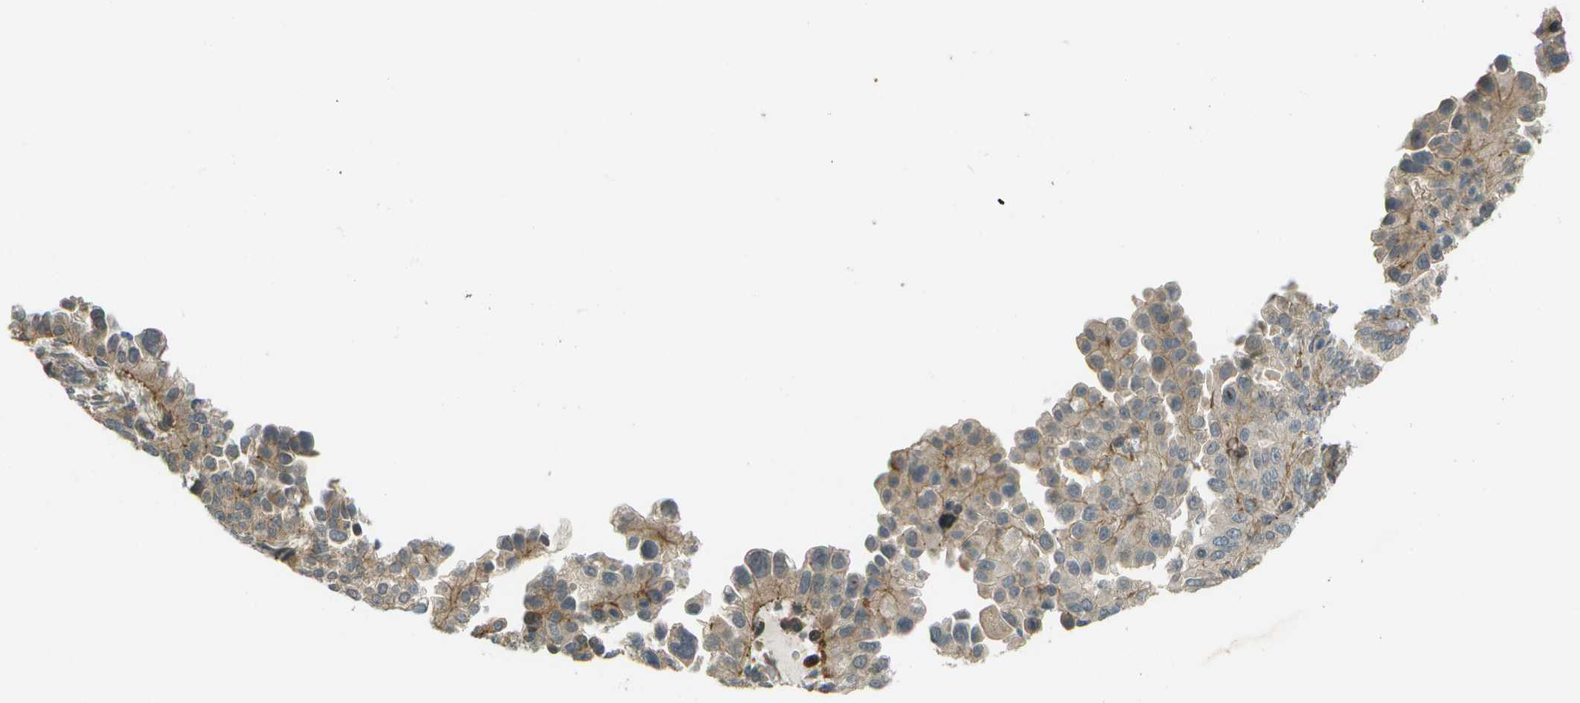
{"staining": {"intensity": "weak", "quantity": ">75%", "location": "cytoplasmic/membranous"}, "tissue": "endometrial cancer", "cell_type": "Tumor cells", "image_type": "cancer", "snomed": [{"axis": "morphology", "description": "Adenocarcinoma, NOS"}, {"axis": "topography", "description": "Endometrium"}], "caption": "Tumor cells reveal low levels of weak cytoplasmic/membranous staining in approximately >75% of cells in endometrial adenocarcinoma. Immunohistochemistry (ihc) stains the protein of interest in brown and the nuclei are stained blue.", "gene": "WNK2", "patient": {"sex": "female", "age": 85}}